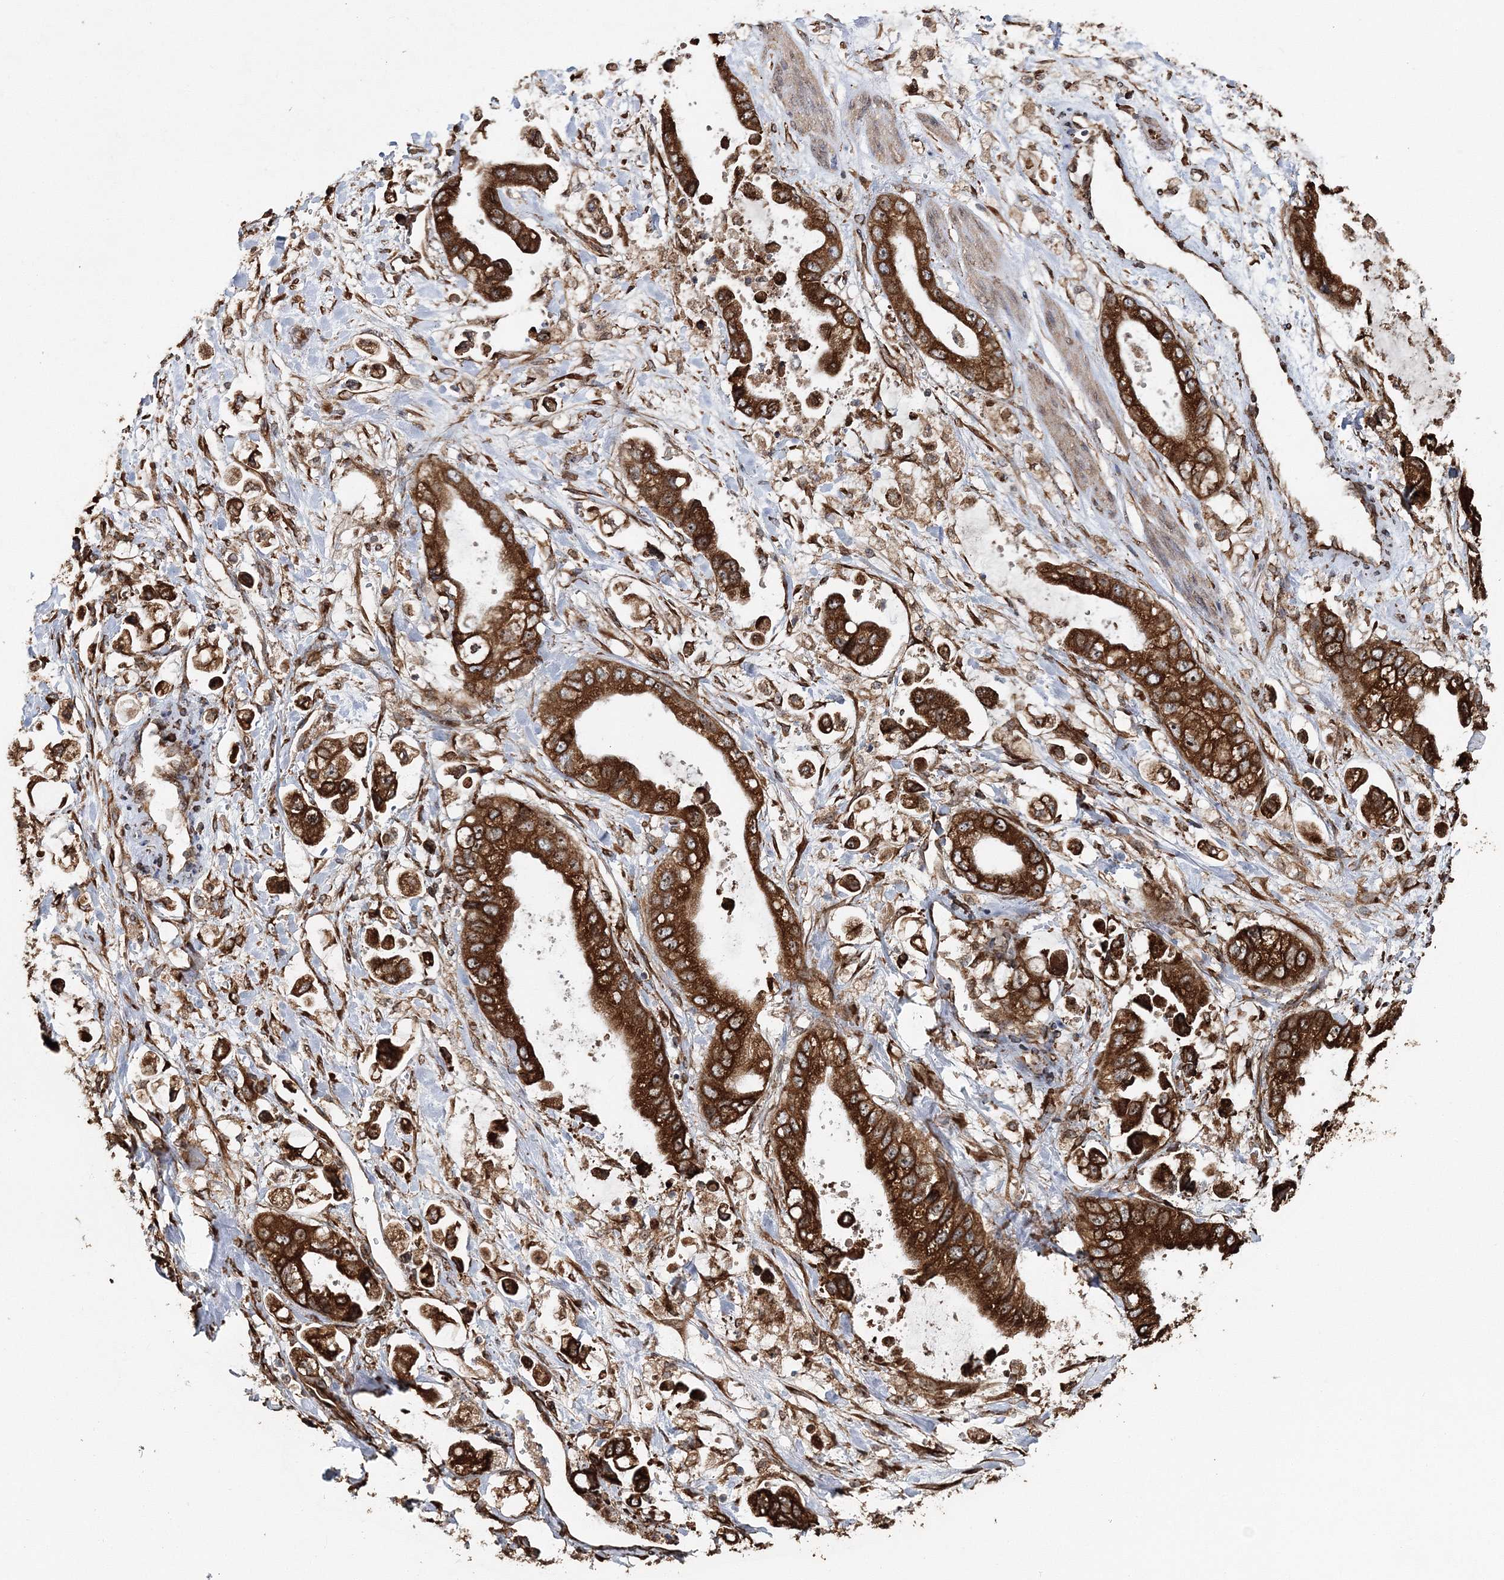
{"staining": {"intensity": "strong", "quantity": ">75%", "location": "cytoplasmic/membranous"}, "tissue": "stomach cancer", "cell_type": "Tumor cells", "image_type": "cancer", "snomed": [{"axis": "morphology", "description": "Adenocarcinoma, NOS"}, {"axis": "topography", "description": "Stomach"}], "caption": "Protein staining of stomach cancer tissue exhibits strong cytoplasmic/membranous staining in about >75% of tumor cells. (DAB IHC with brightfield microscopy, high magnification).", "gene": "SCRN3", "patient": {"sex": "male", "age": 62}}